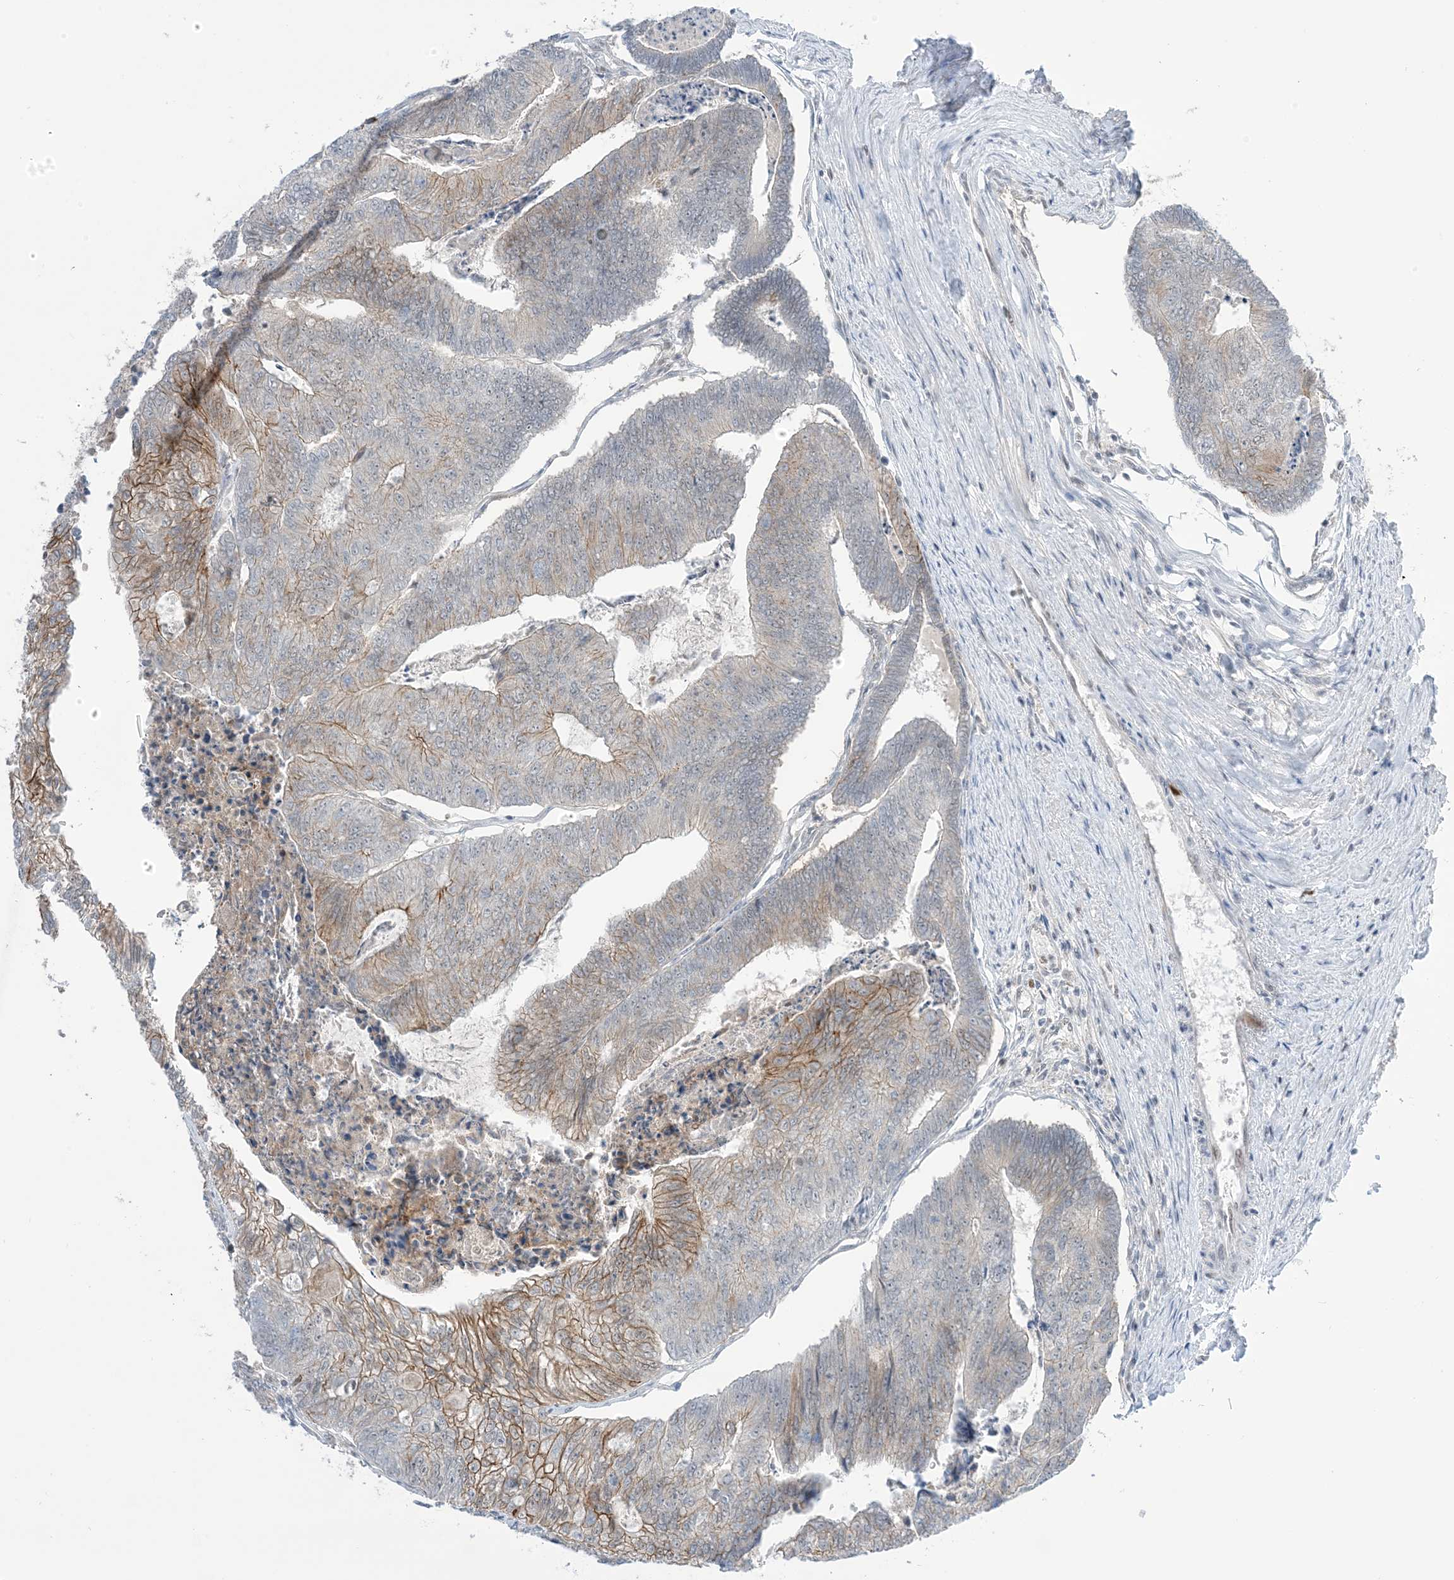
{"staining": {"intensity": "moderate", "quantity": "<25%", "location": "cytoplasmic/membranous"}, "tissue": "colorectal cancer", "cell_type": "Tumor cells", "image_type": "cancer", "snomed": [{"axis": "morphology", "description": "Adenocarcinoma, NOS"}, {"axis": "topography", "description": "Colon"}], "caption": "DAB immunohistochemical staining of human colorectal cancer displays moderate cytoplasmic/membranous protein staining in approximately <25% of tumor cells.", "gene": "TFPT", "patient": {"sex": "female", "age": 67}}